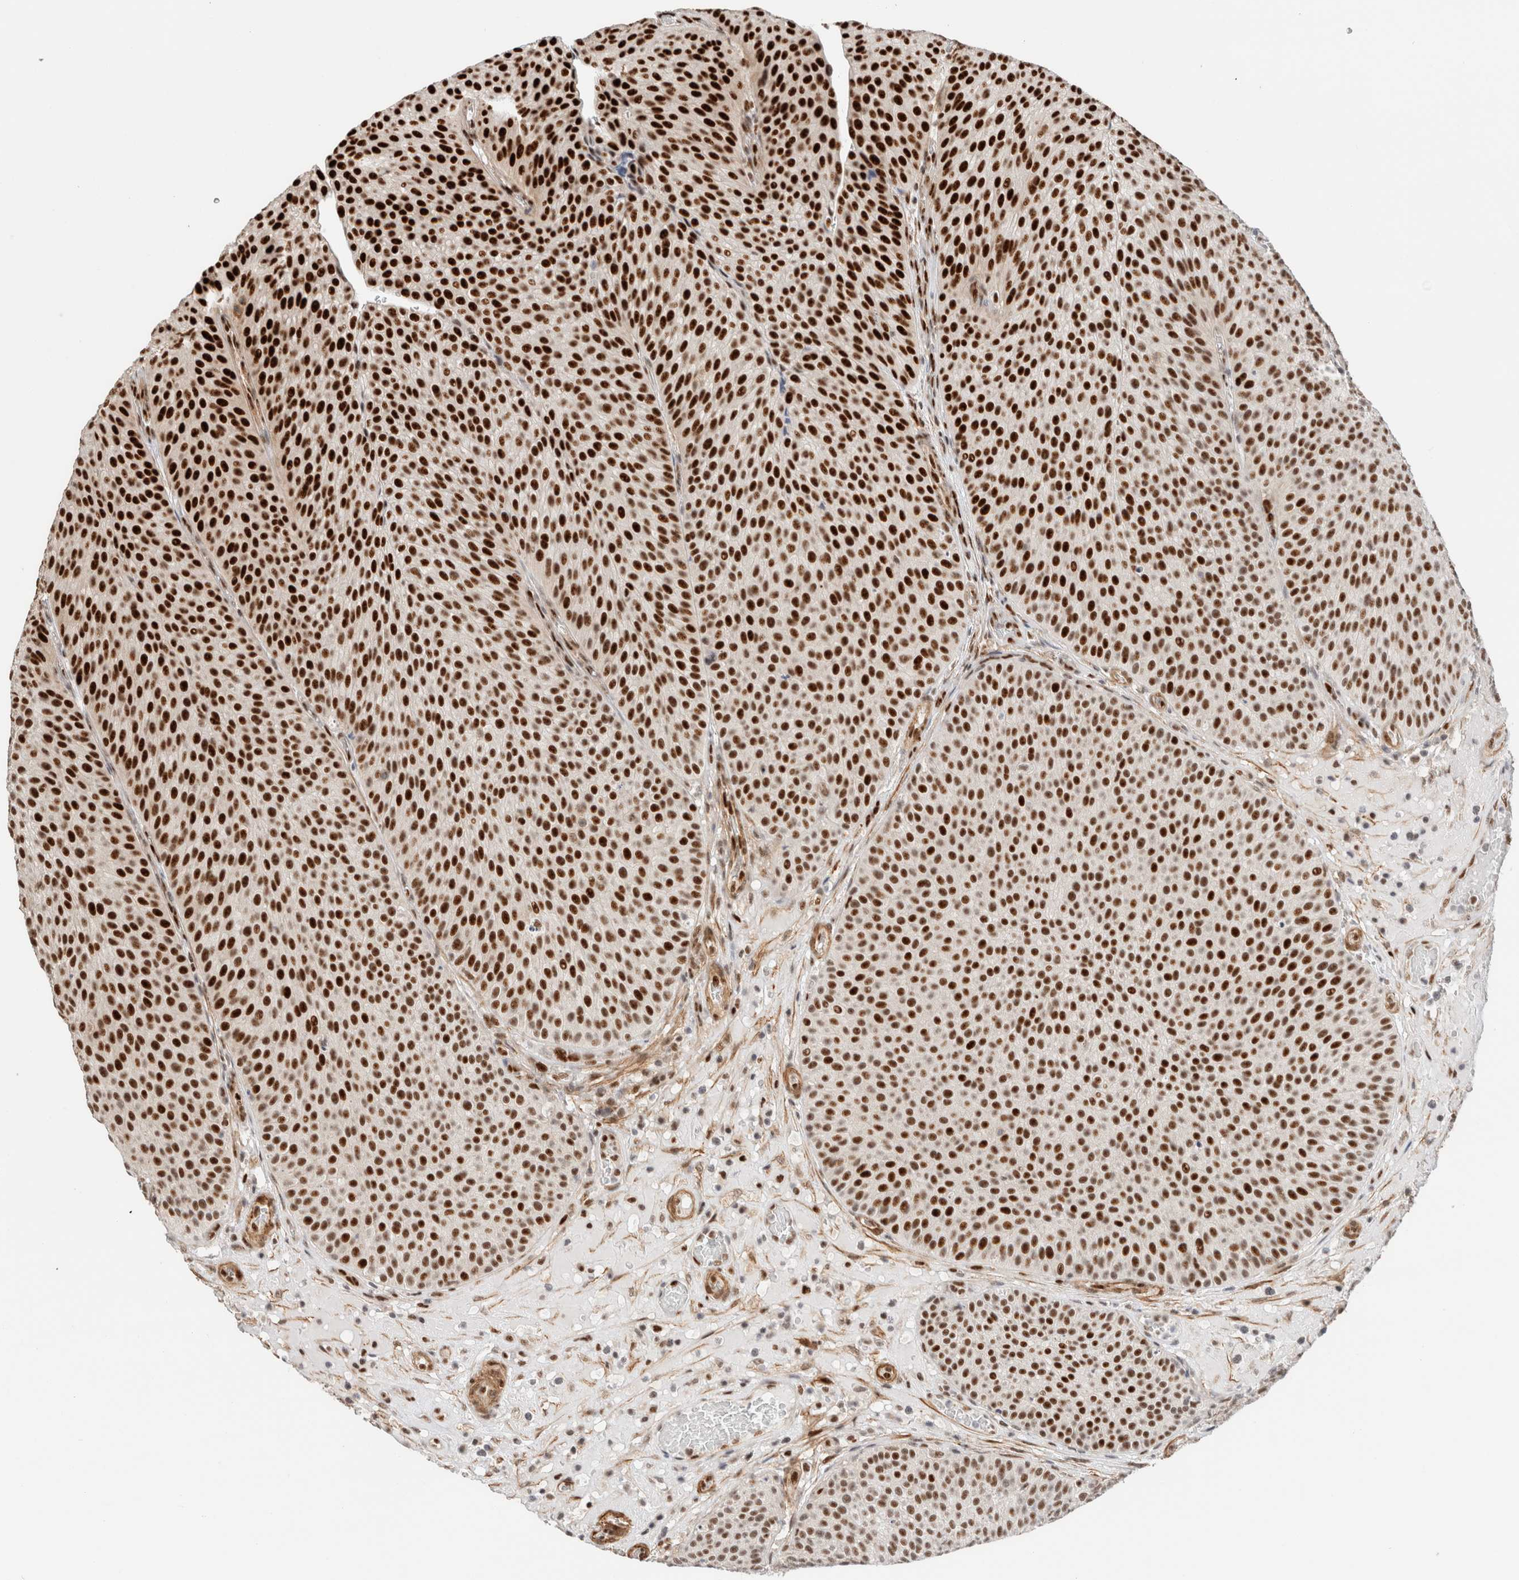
{"staining": {"intensity": "strong", "quantity": ">75%", "location": "nuclear"}, "tissue": "urothelial cancer", "cell_type": "Tumor cells", "image_type": "cancer", "snomed": [{"axis": "morphology", "description": "Normal tissue, NOS"}, {"axis": "morphology", "description": "Urothelial carcinoma, Low grade"}, {"axis": "topography", "description": "Smooth muscle"}, {"axis": "topography", "description": "Urinary bladder"}], "caption": "IHC staining of low-grade urothelial carcinoma, which shows high levels of strong nuclear staining in about >75% of tumor cells indicating strong nuclear protein positivity. The staining was performed using DAB (brown) for protein detection and nuclei were counterstained in hematoxylin (blue).", "gene": "ID3", "patient": {"sex": "male", "age": 60}}